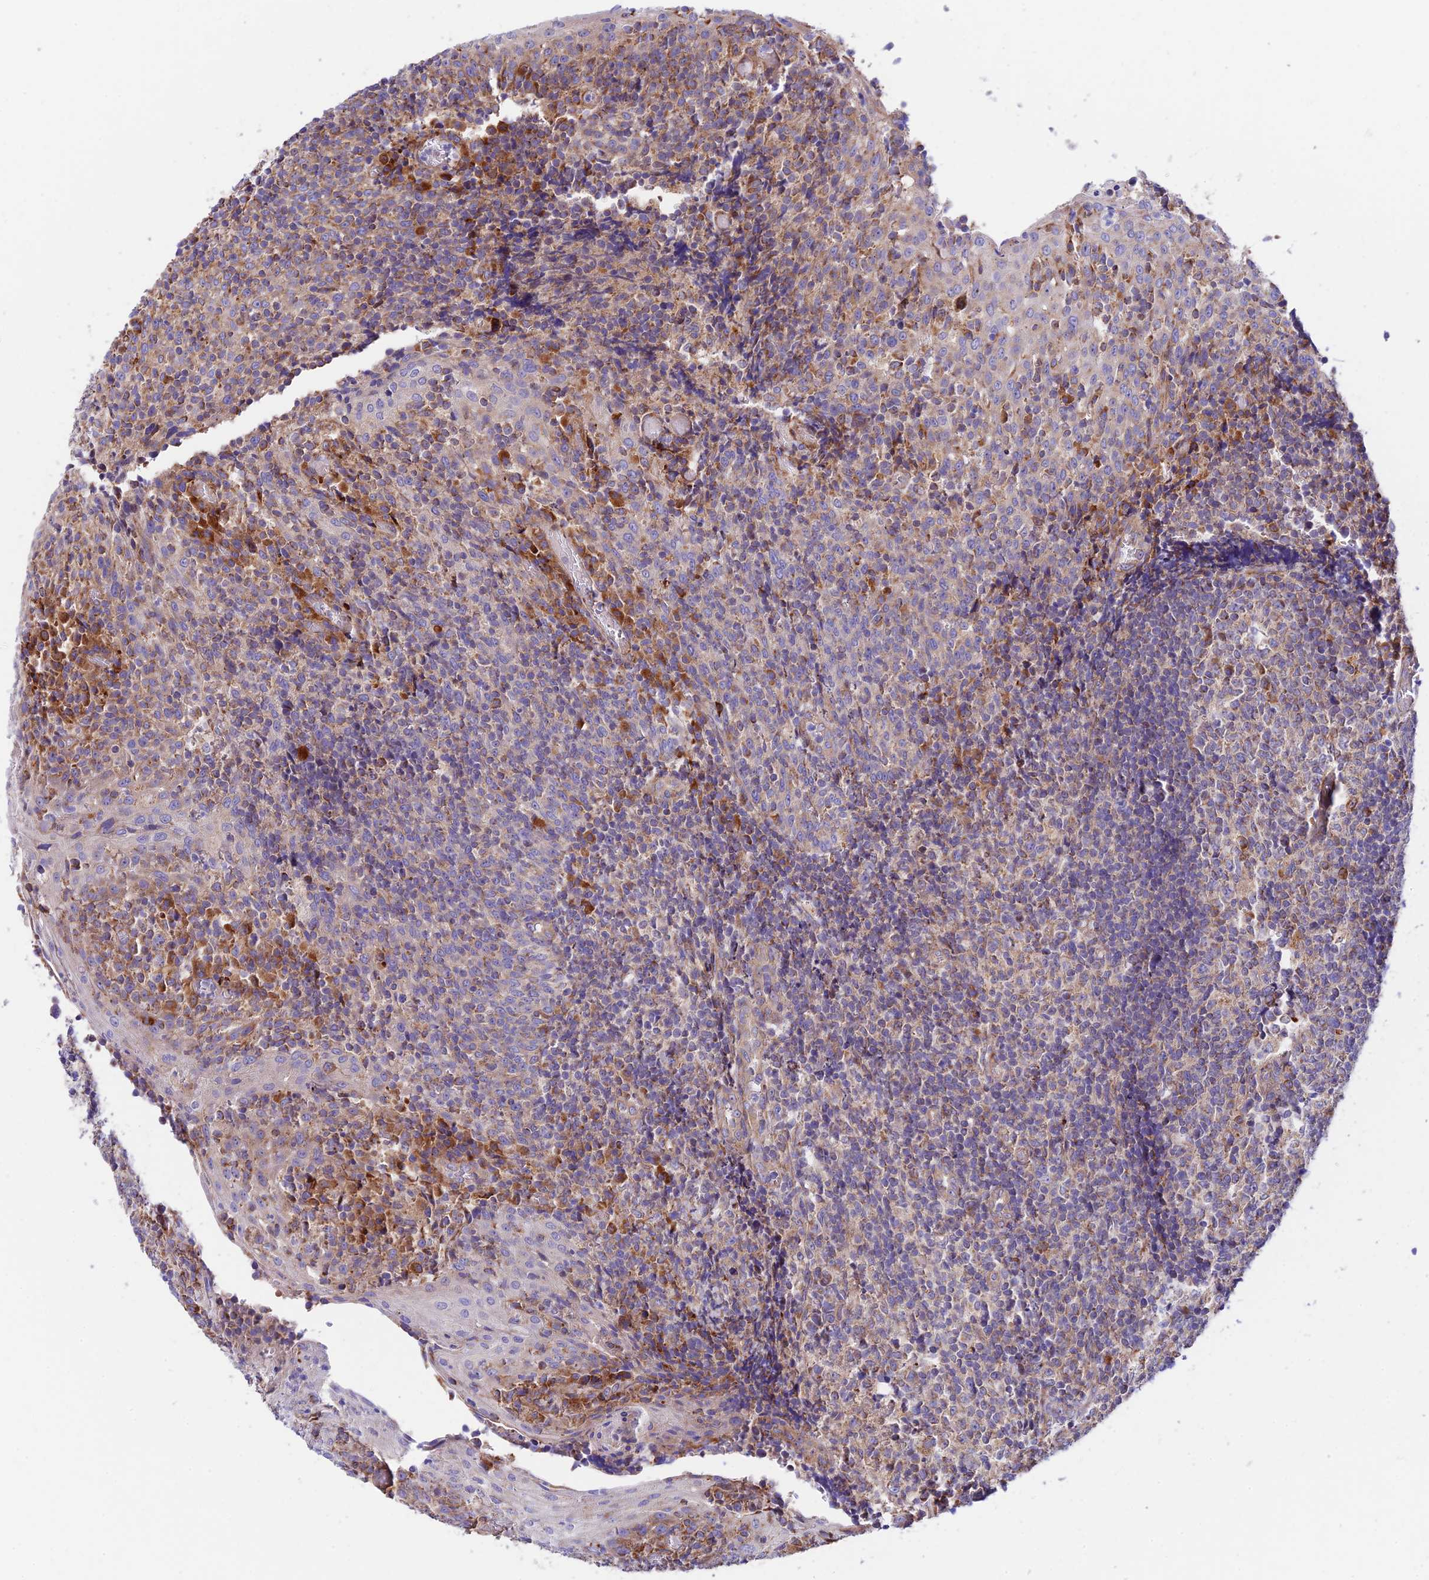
{"staining": {"intensity": "weak", "quantity": "<25%", "location": "cytoplasmic/membranous"}, "tissue": "tonsil", "cell_type": "Germinal center cells", "image_type": "normal", "snomed": [{"axis": "morphology", "description": "Normal tissue, NOS"}, {"axis": "topography", "description": "Tonsil"}], "caption": "An image of human tonsil is negative for staining in germinal center cells.", "gene": "VPS13C", "patient": {"sex": "female", "age": 19}}